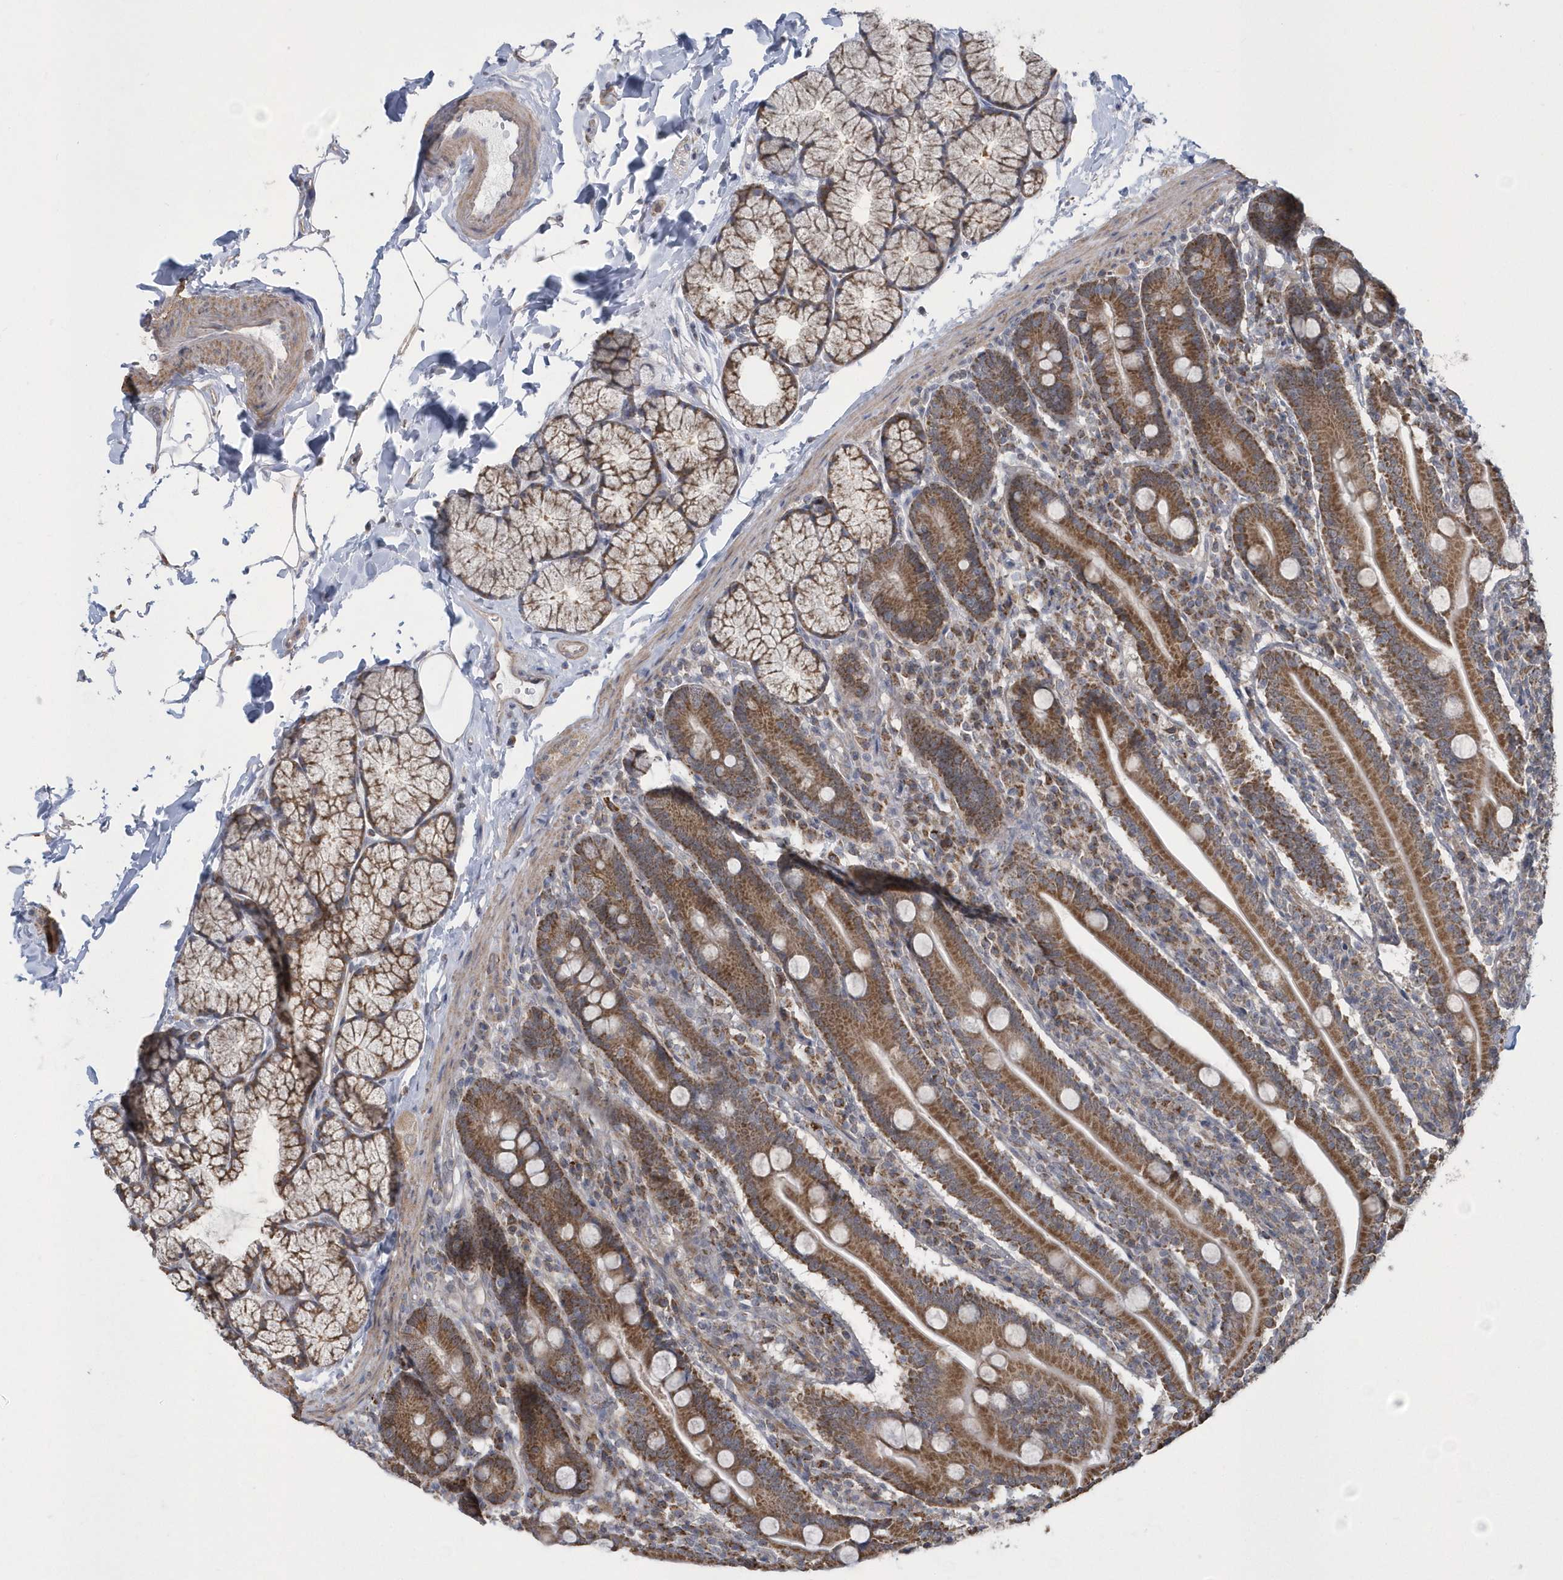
{"staining": {"intensity": "moderate", "quantity": ">75%", "location": "cytoplasmic/membranous"}, "tissue": "duodenum", "cell_type": "Glandular cells", "image_type": "normal", "snomed": [{"axis": "morphology", "description": "Normal tissue, NOS"}, {"axis": "topography", "description": "Duodenum"}], "caption": "DAB immunohistochemical staining of unremarkable duodenum shows moderate cytoplasmic/membranous protein expression in about >75% of glandular cells. (DAB = brown stain, brightfield microscopy at high magnification).", "gene": "SLX9", "patient": {"sex": "male", "age": 35}}